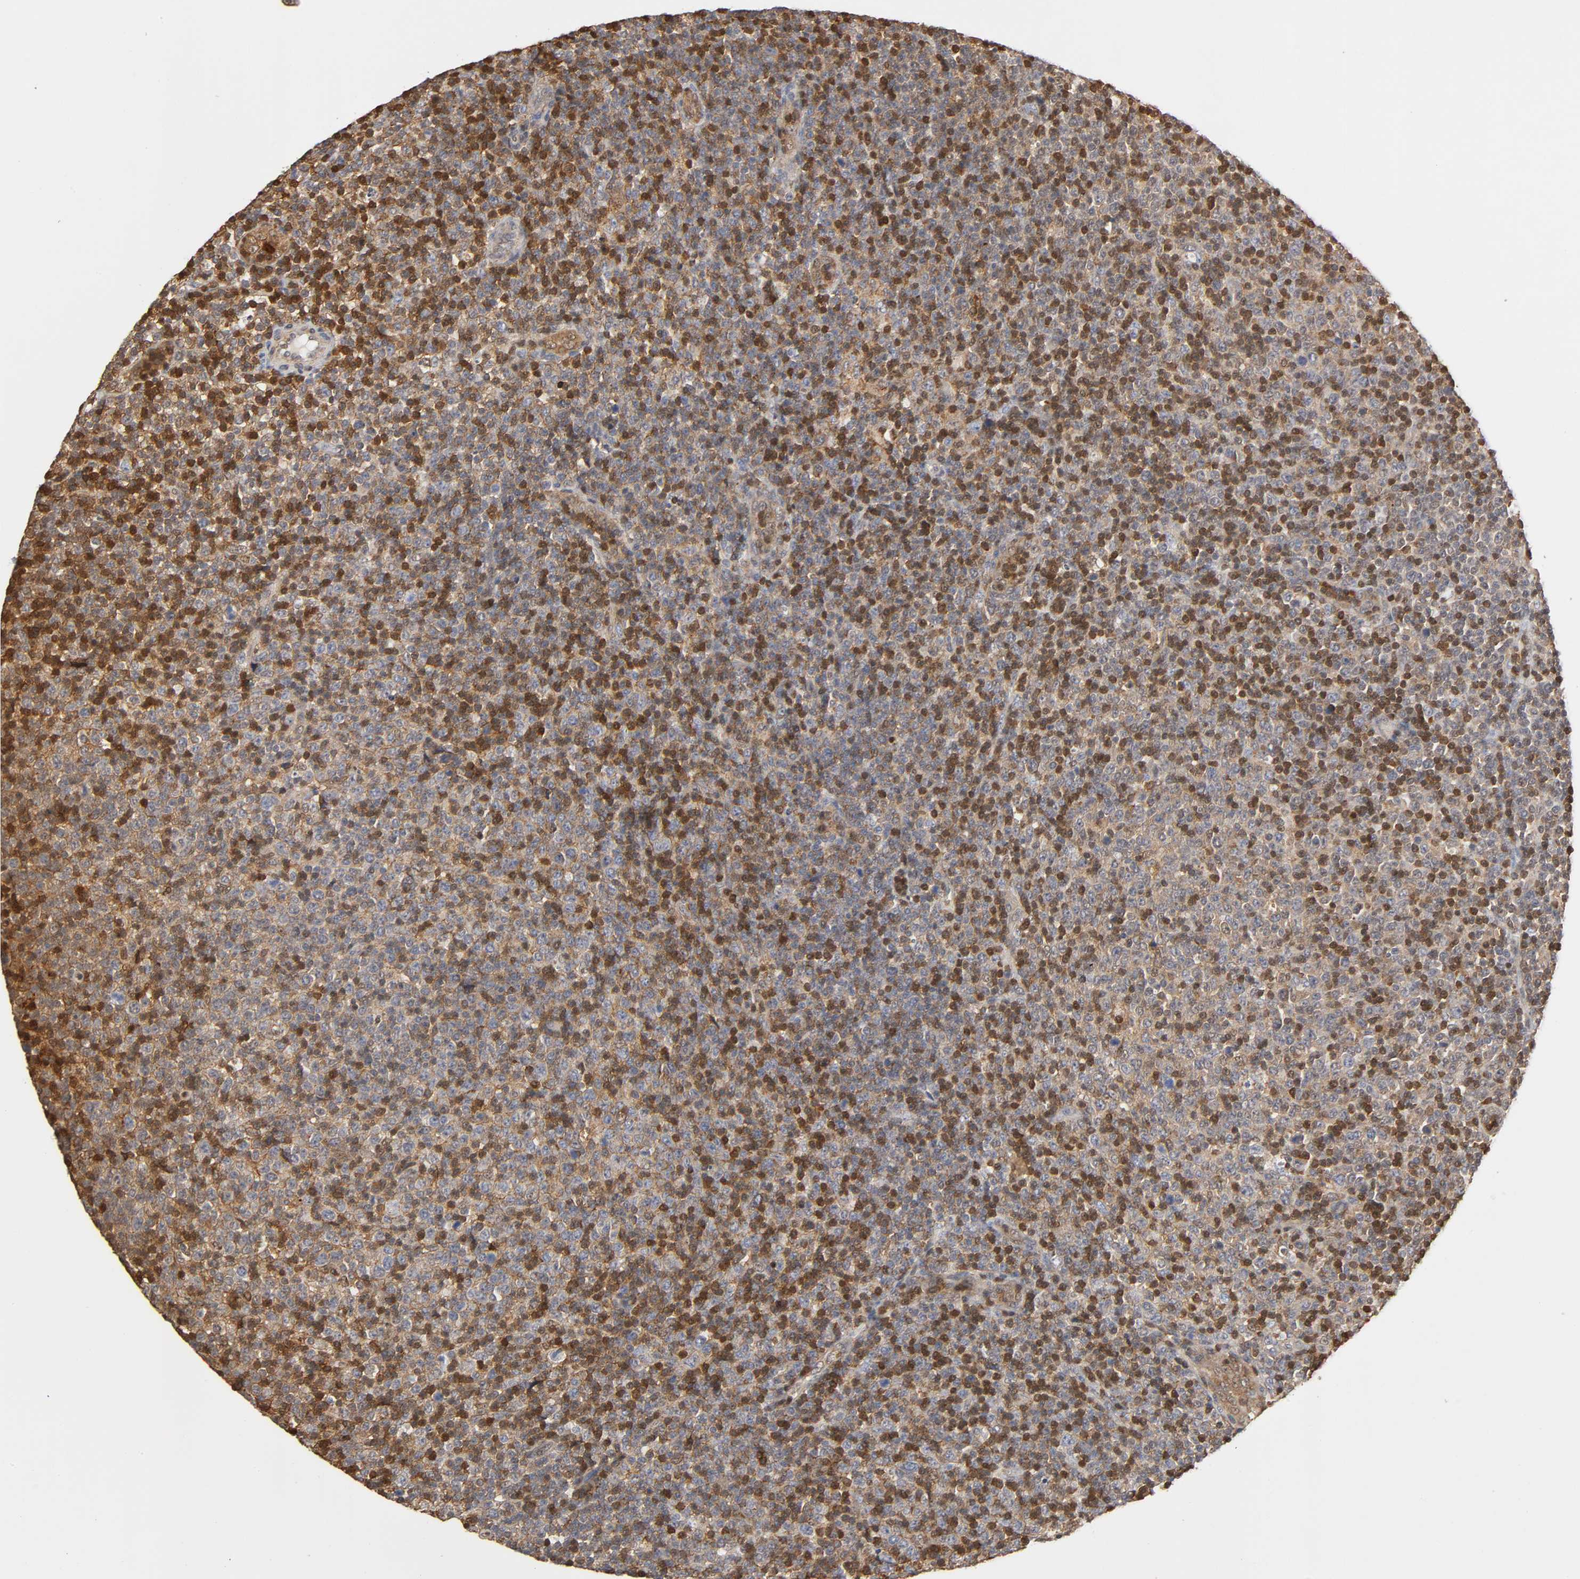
{"staining": {"intensity": "strong", "quantity": "25%-75%", "location": "cytoplasmic/membranous,nuclear"}, "tissue": "lymphoma", "cell_type": "Tumor cells", "image_type": "cancer", "snomed": [{"axis": "morphology", "description": "Malignant lymphoma, non-Hodgkin's type, Low grade"}, {"axis": "topography", "description": "Lymph node"}], "caption": "Protein staining of malignant lymphoma, non-Hodgkin's type (low-grade) tissue exhibits strong cytoplasmic/membranous and nuclear expression in approximately 25%-75% of tumor cells. (DAB (3,3'-diaminobenzidine) = brown stain, brightfield microscopy at high magnification).", "gene": "ANXA11", "patient": {"sex": "male", "age": 70}}